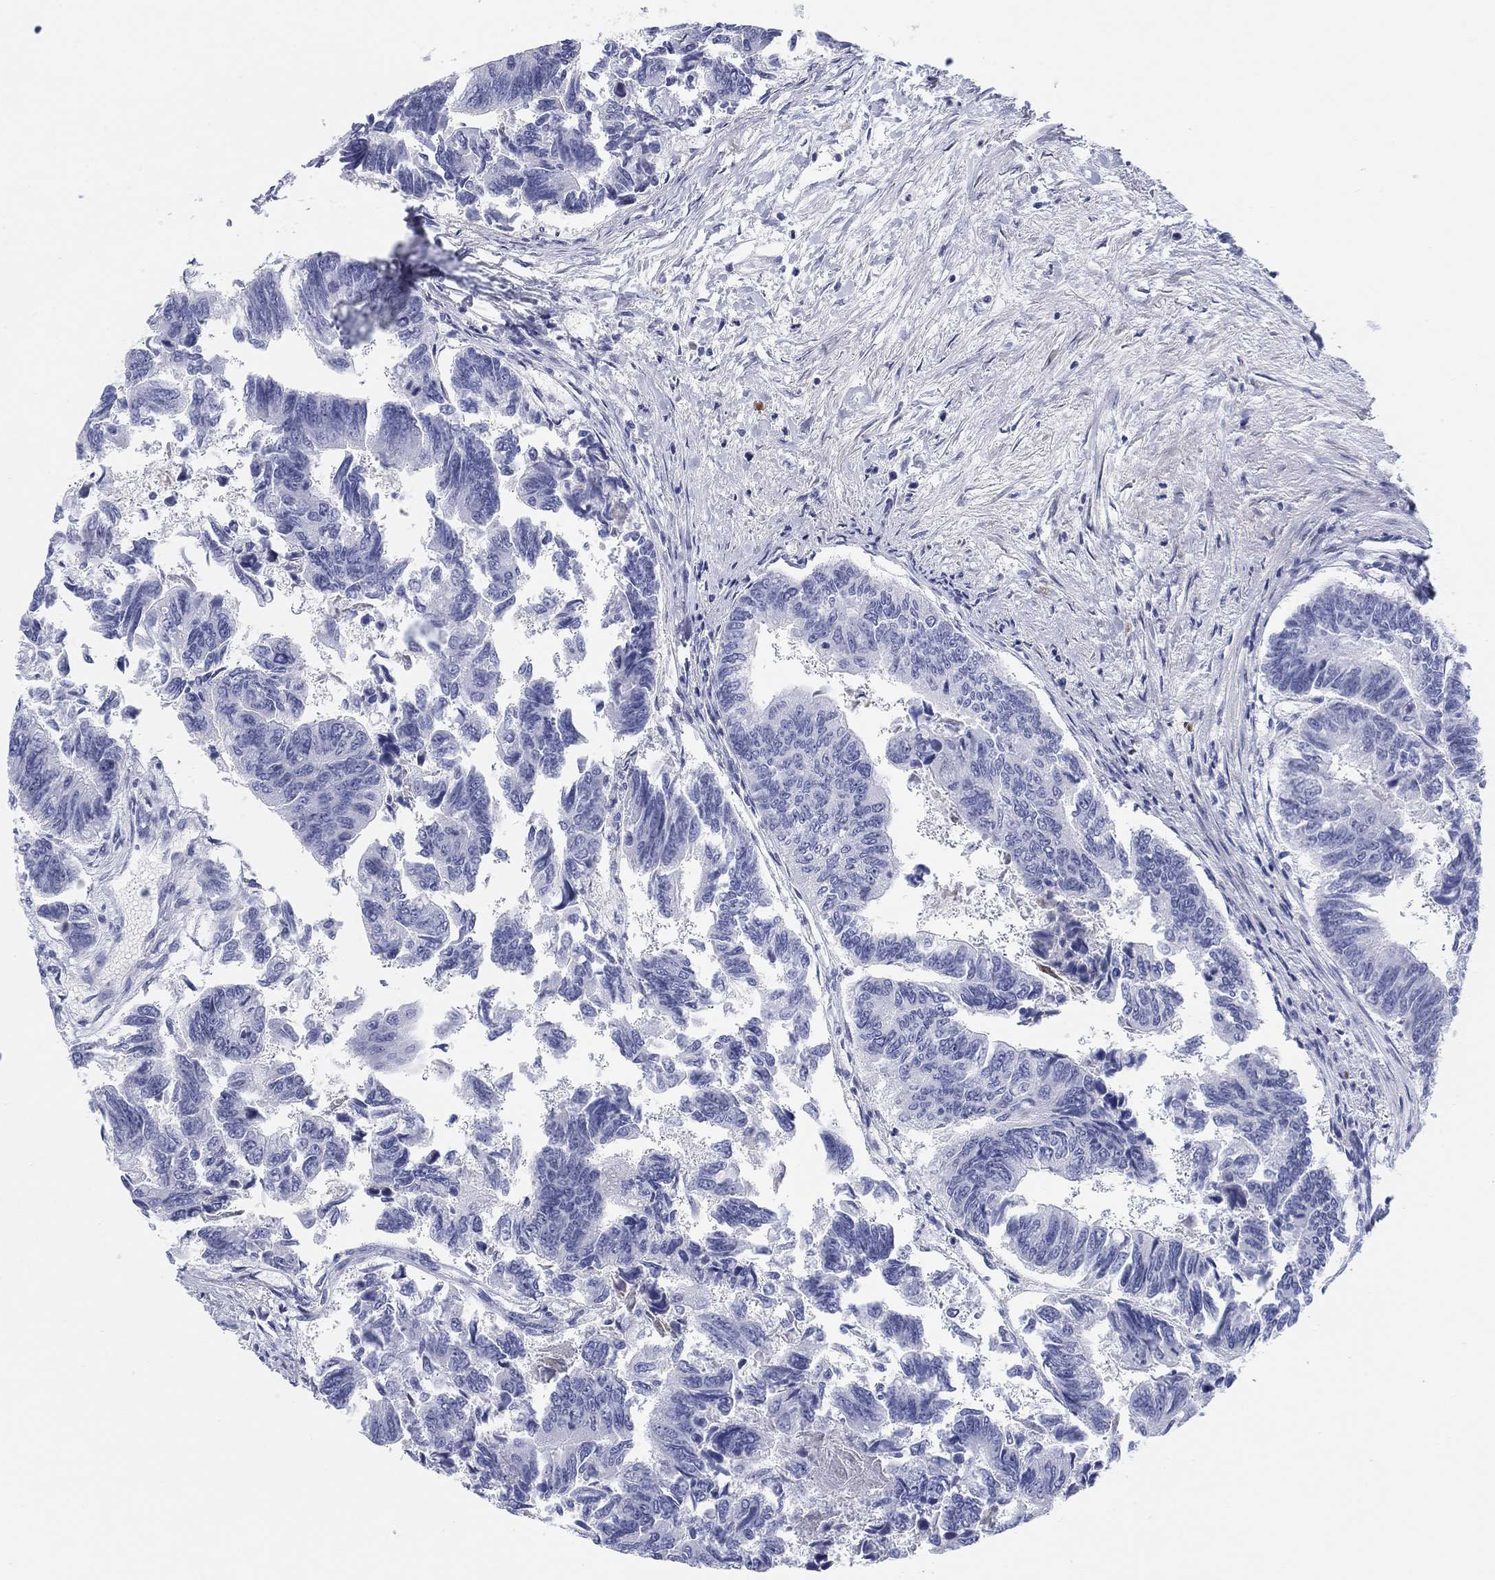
{"staining": {"intensity": "negative", "quantity": "none", "location": "none"}, "tissue": "colorectal cancer", "cell_type": "Tumor cells", "image_type": "cancer", "snomed": [{"axis": "morphology", "description": "Adenocarcinoma, NOS"}, {"axis": "topography", "description": "Colon"}], "caption": "Immunohistochemistry histopathology image of colorectal cancer stained for a protein (brown), which demonstrates no positivity in tumor cells.", "gene": "HEATR4", "patient": {"sex": "female", "age": 65}}